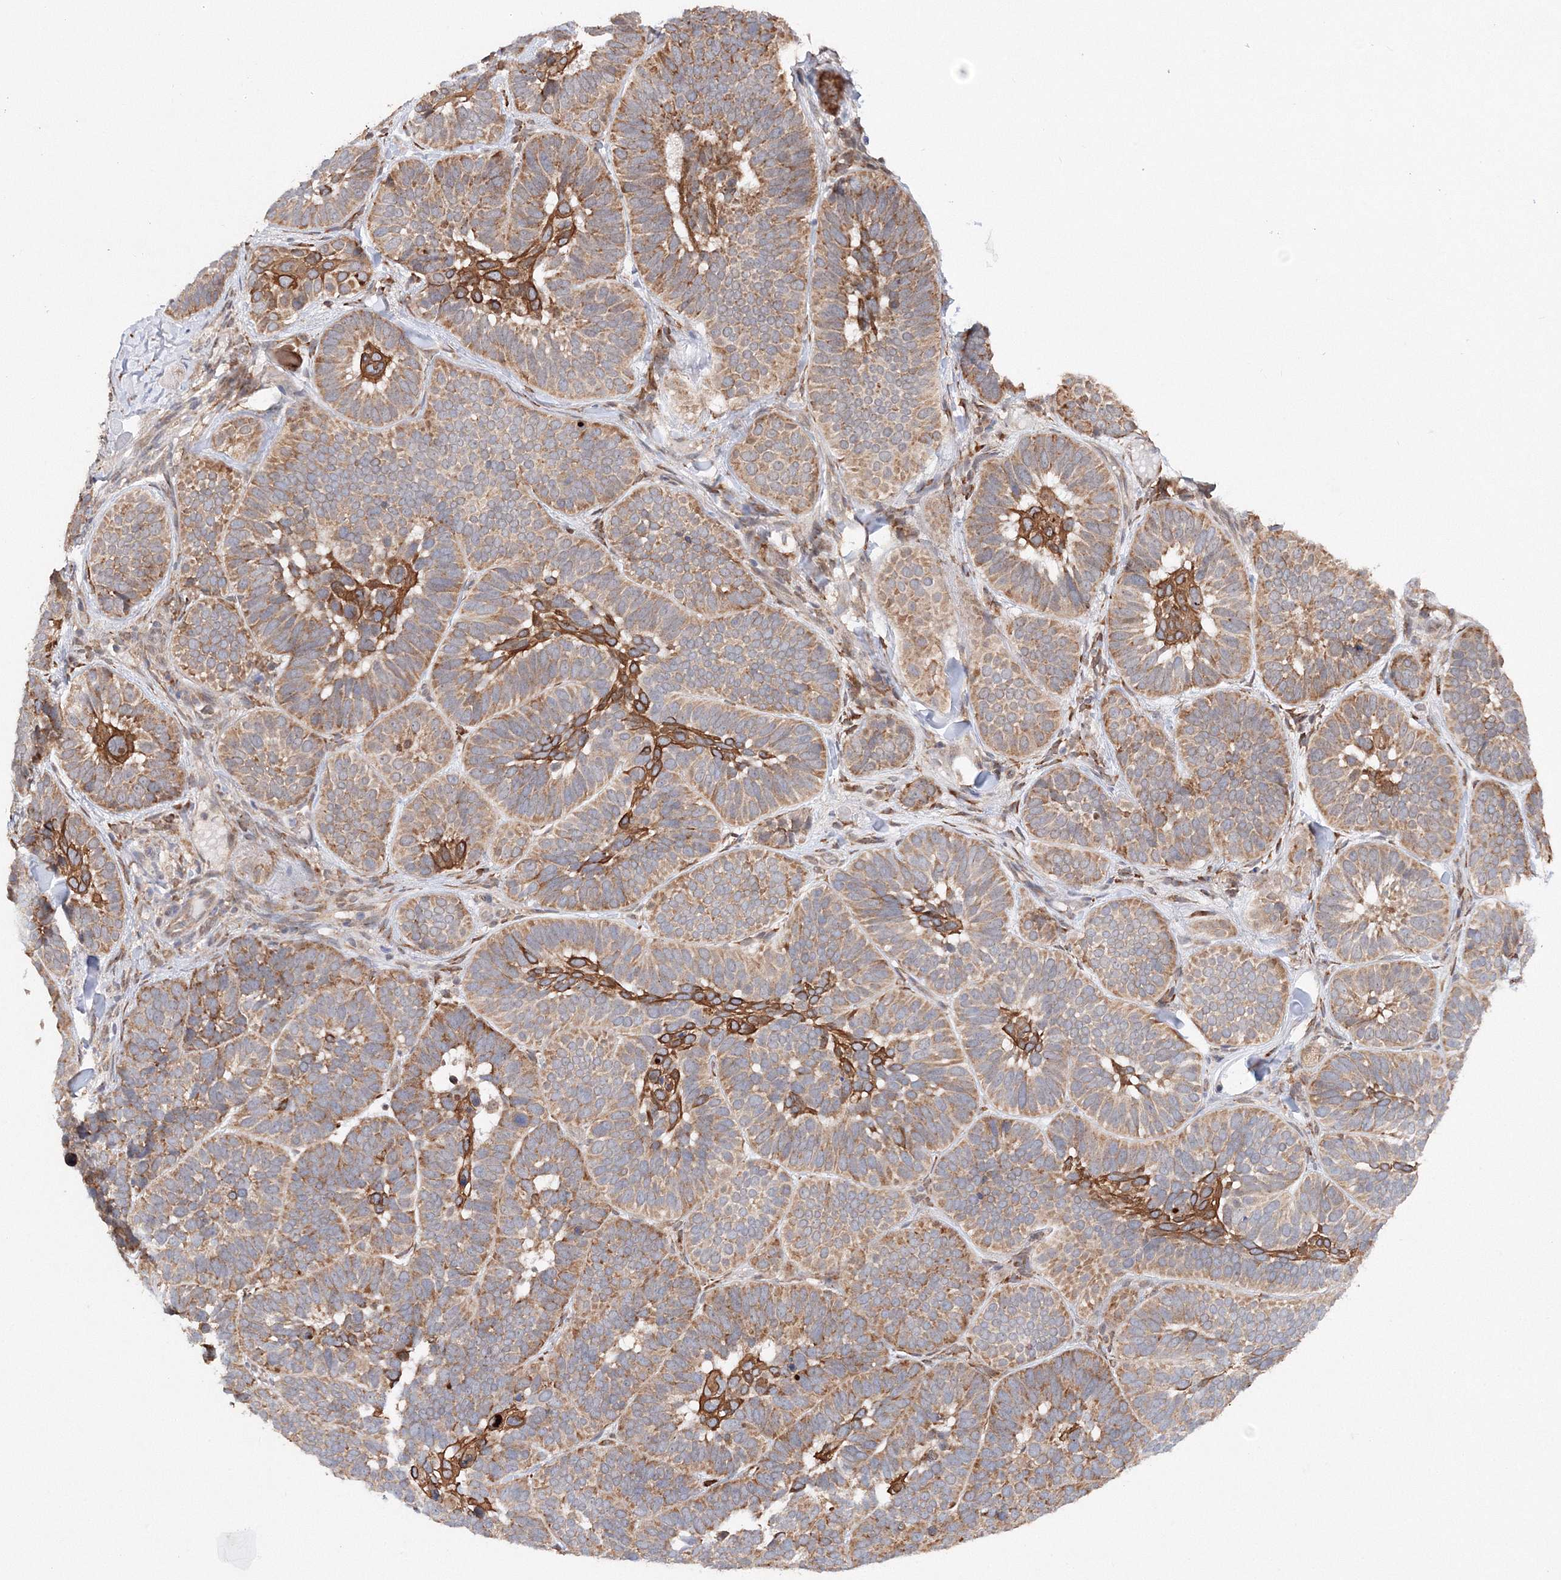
{"staining": {"intensity": "moderate", "quantity": ">75%", "location": "cytoplasmic/membranous"}, "tissue": "skin cancer", "cell_type": "Tumor cells", "image_type": "cancer", "snomed": [{"axis": "morphology", "description": "Basal cell carcinoma"}, {"axis": "topography", "description": "Skin"}], "caption": "Immunohistochemical staining of basal cell carcinoma (skin) exhibits moderate cytoplasmic/membranous protein expression in about >75% of tumor cells. The protein of interest is stained brown, and the nuclei are stained in blue (DAB (3,3'-diaminobenzidine) IHC with brightfield microscopy, high magnification).", "gene": "DIS3L2", "patient": {"sex": "male", "age": 62}}